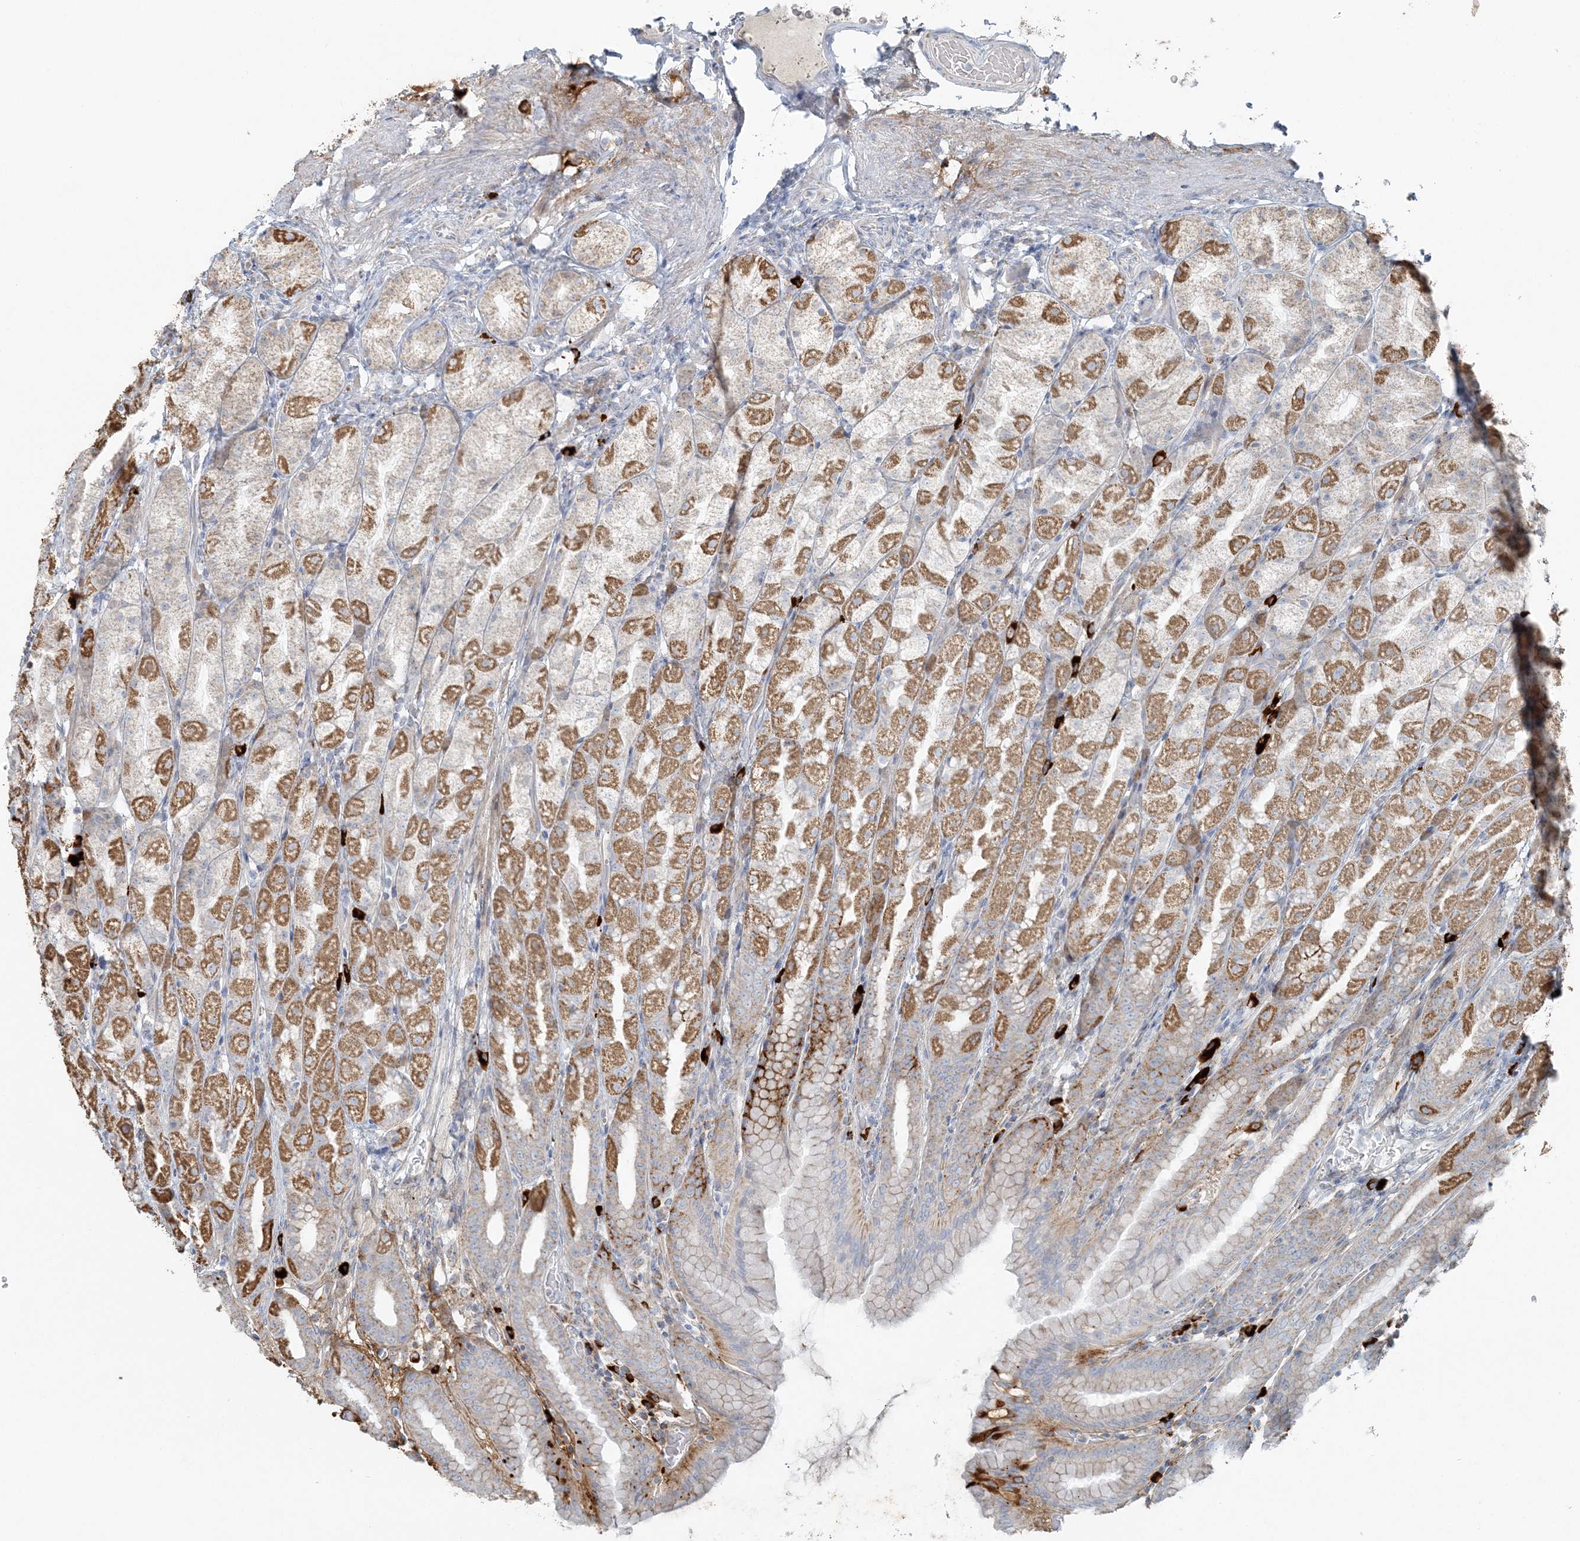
{"staining": {"intensity": "moderate", "quantity": "25%-75%", "location": "cytoplasmic/membranous"}, "tissue": "stomach", "cell_type": "Glandular cells", "image_type": "normal", "snomed": [{"axis": "morphology", "description": "Normal tissue, NOS"}, {"axis": "topography", "description": "Stomach, upper"}], "caption": "The histopathology image exhibits staining of unremarkable stomach, revealing moderate cytoplasmic/membranous protein positivity (brown color) within glandular cells.", "gene": "SLC22A16", "patient": {"sex": "male", "age": 68}}